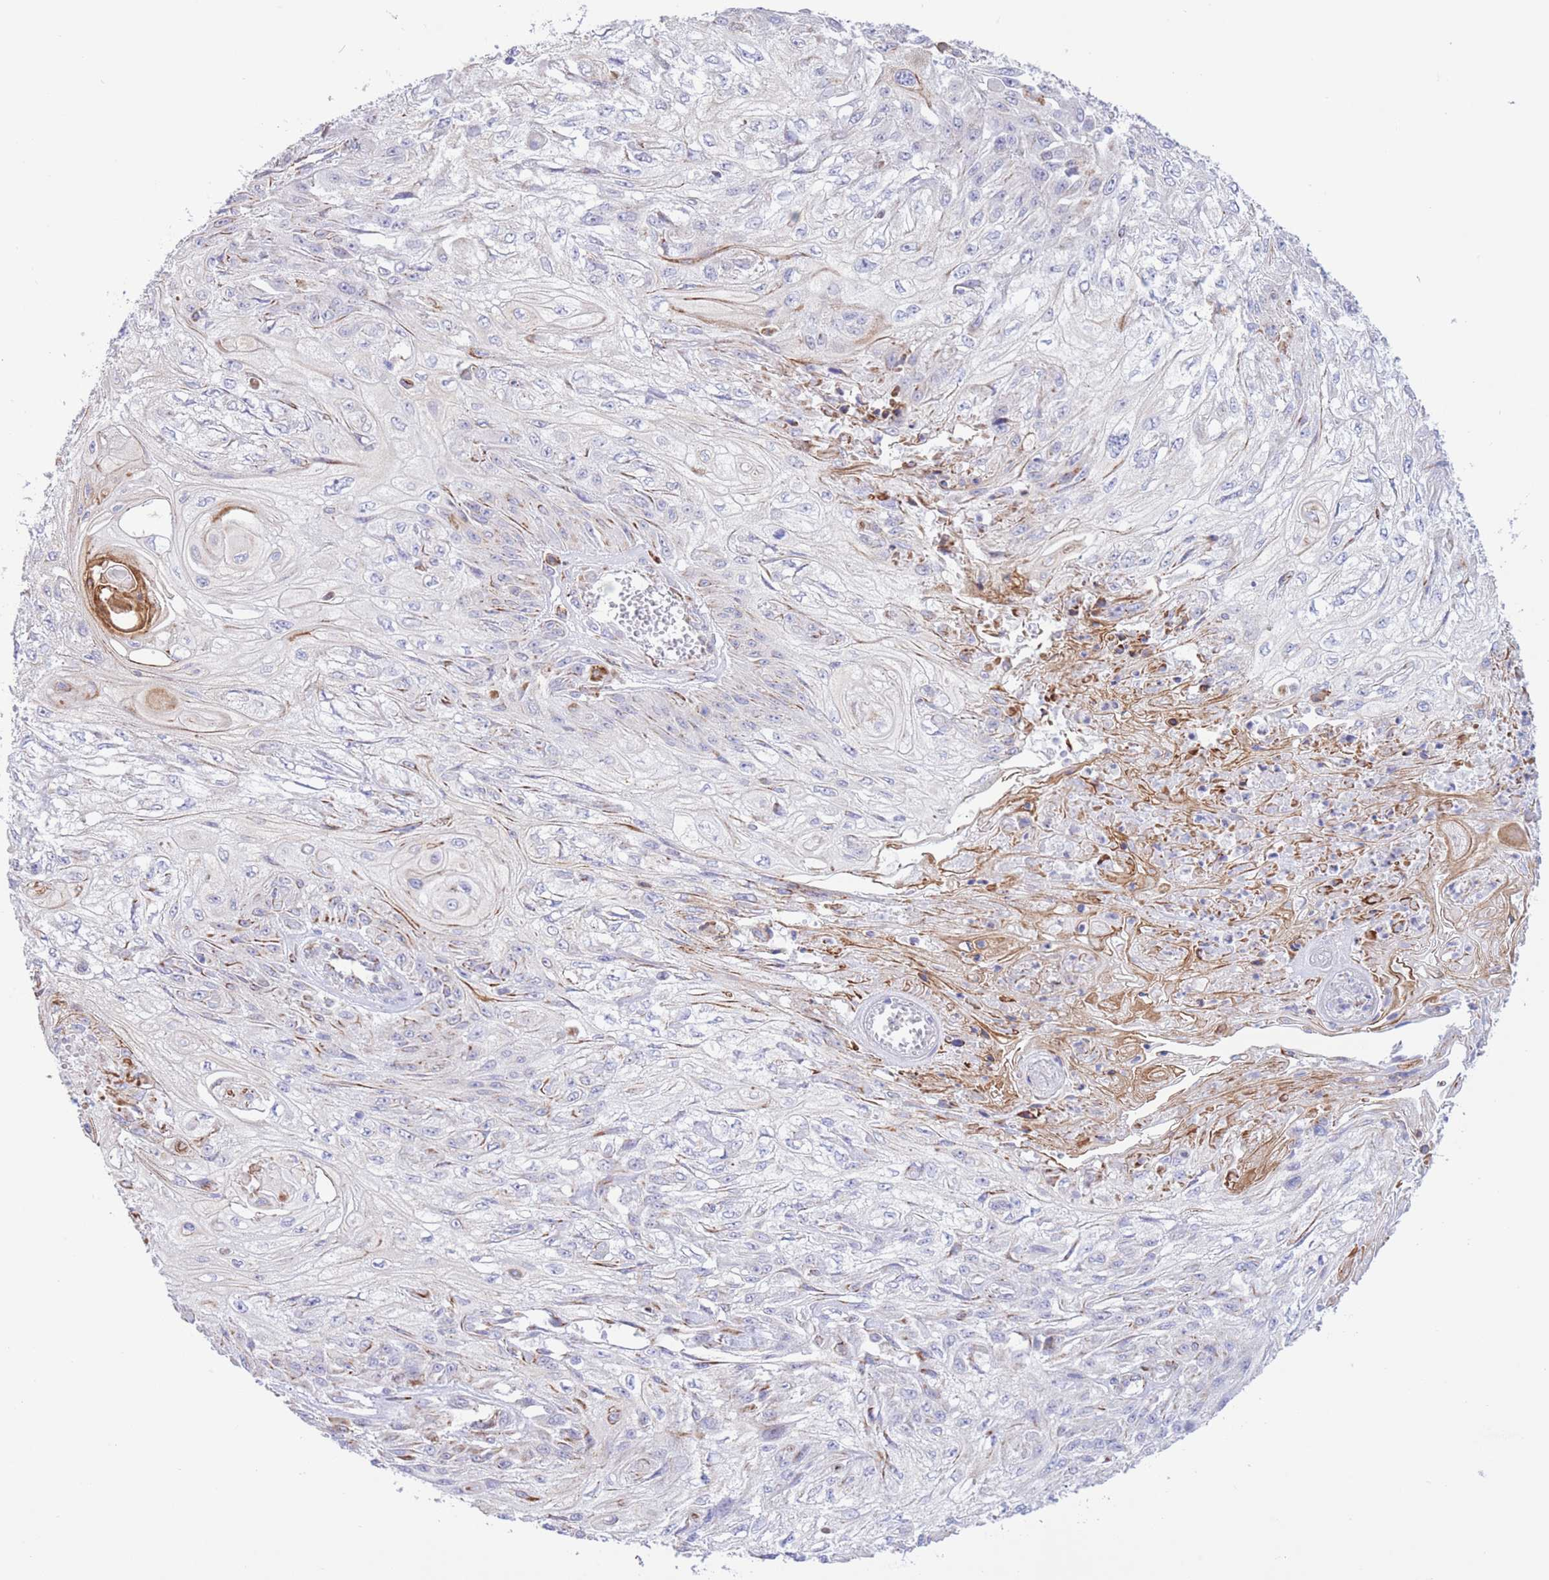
{"staining": {"intensity": "negative", "quantity": "none", "location": "none"}, "tissue": "skin cancer", "cell_type": "Tumor cells", "image_type": "cancer", "snomed": [{"axis": "morphology", "description": "Squamous cell carcinoma, NOS"}, {"axis": "morphology", "description": "Squamous cell carcinoma, metastatic, NOS"}, {"axis": "topography", "description": "Skin"}, {"axis": "topography", "description": "Lymph node"}], "caption": "This micrograph is of skin metastatic squamous cell carcinoma stained with immunohistochemistry (IHC) to label a protein in brown with the nuclei are counter-stained blue. There is no expression in tumor cells.", "gene": "MYDGF", "patient": {"sex": "male", "age": 75}}